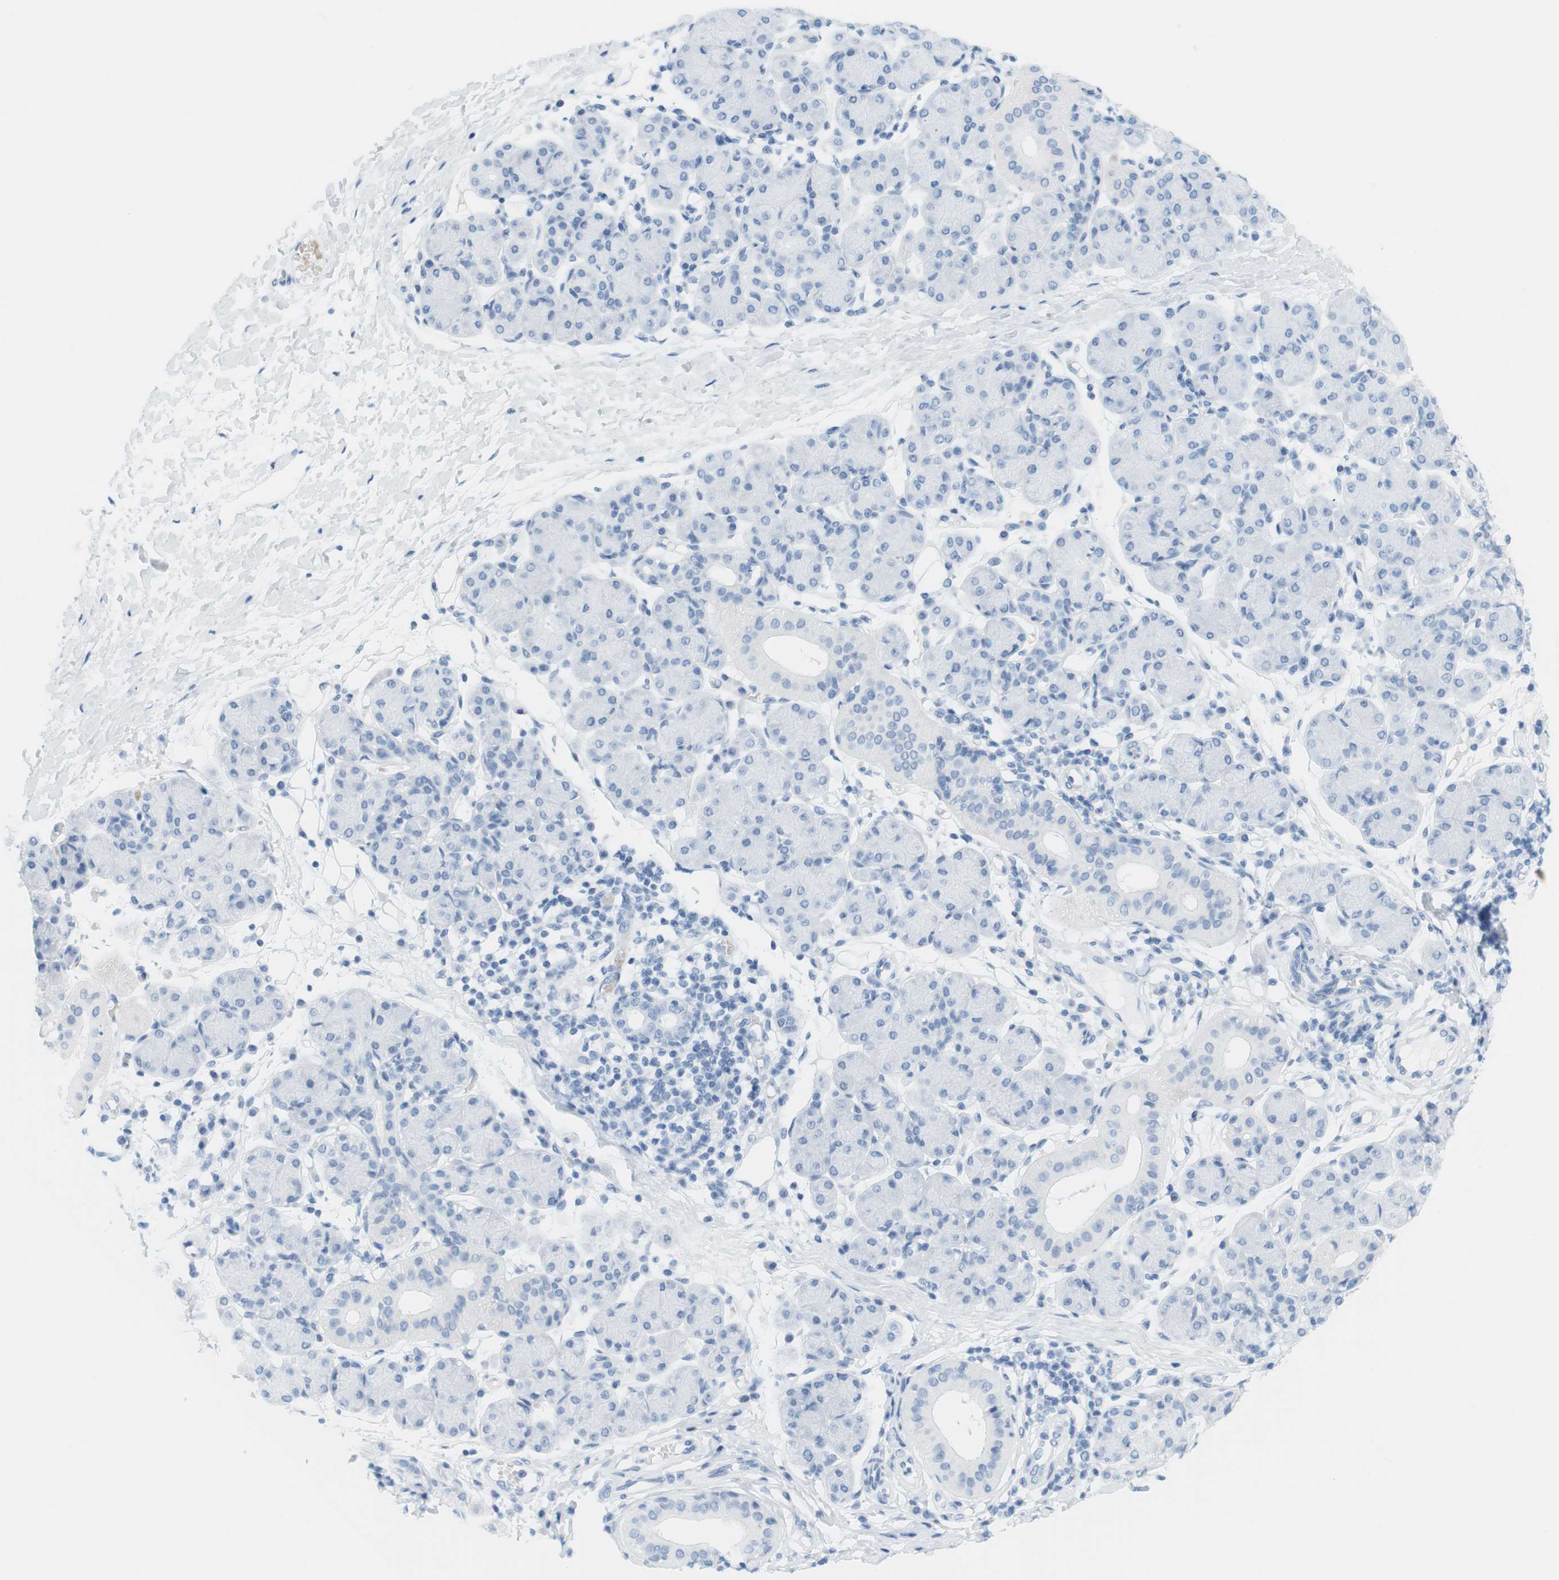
{"staining": {"intensity": "negative", "quantity": "none", "location": "none"}, "tissue": "salivary gland", "cell_type": "Glandular cells", "image_type": "normal", "snomed": [{"axis": "morphology", "description": "Normal tissue, NOS"}, {"axis": "morphology", "description": "Inflammation, NOS"}, {"axis": "topography", "description": "Lymph node"}, {"axis": "topography", "description": "Salivary gland"}], "caption": "A high-resolution histopathology image shows immunohistochemistry staining of normal salivary gland, which exhibits no significant expression in glandular cells.", "gene": "TNNT2", "patient": {"sex": "male", "age": 3}}